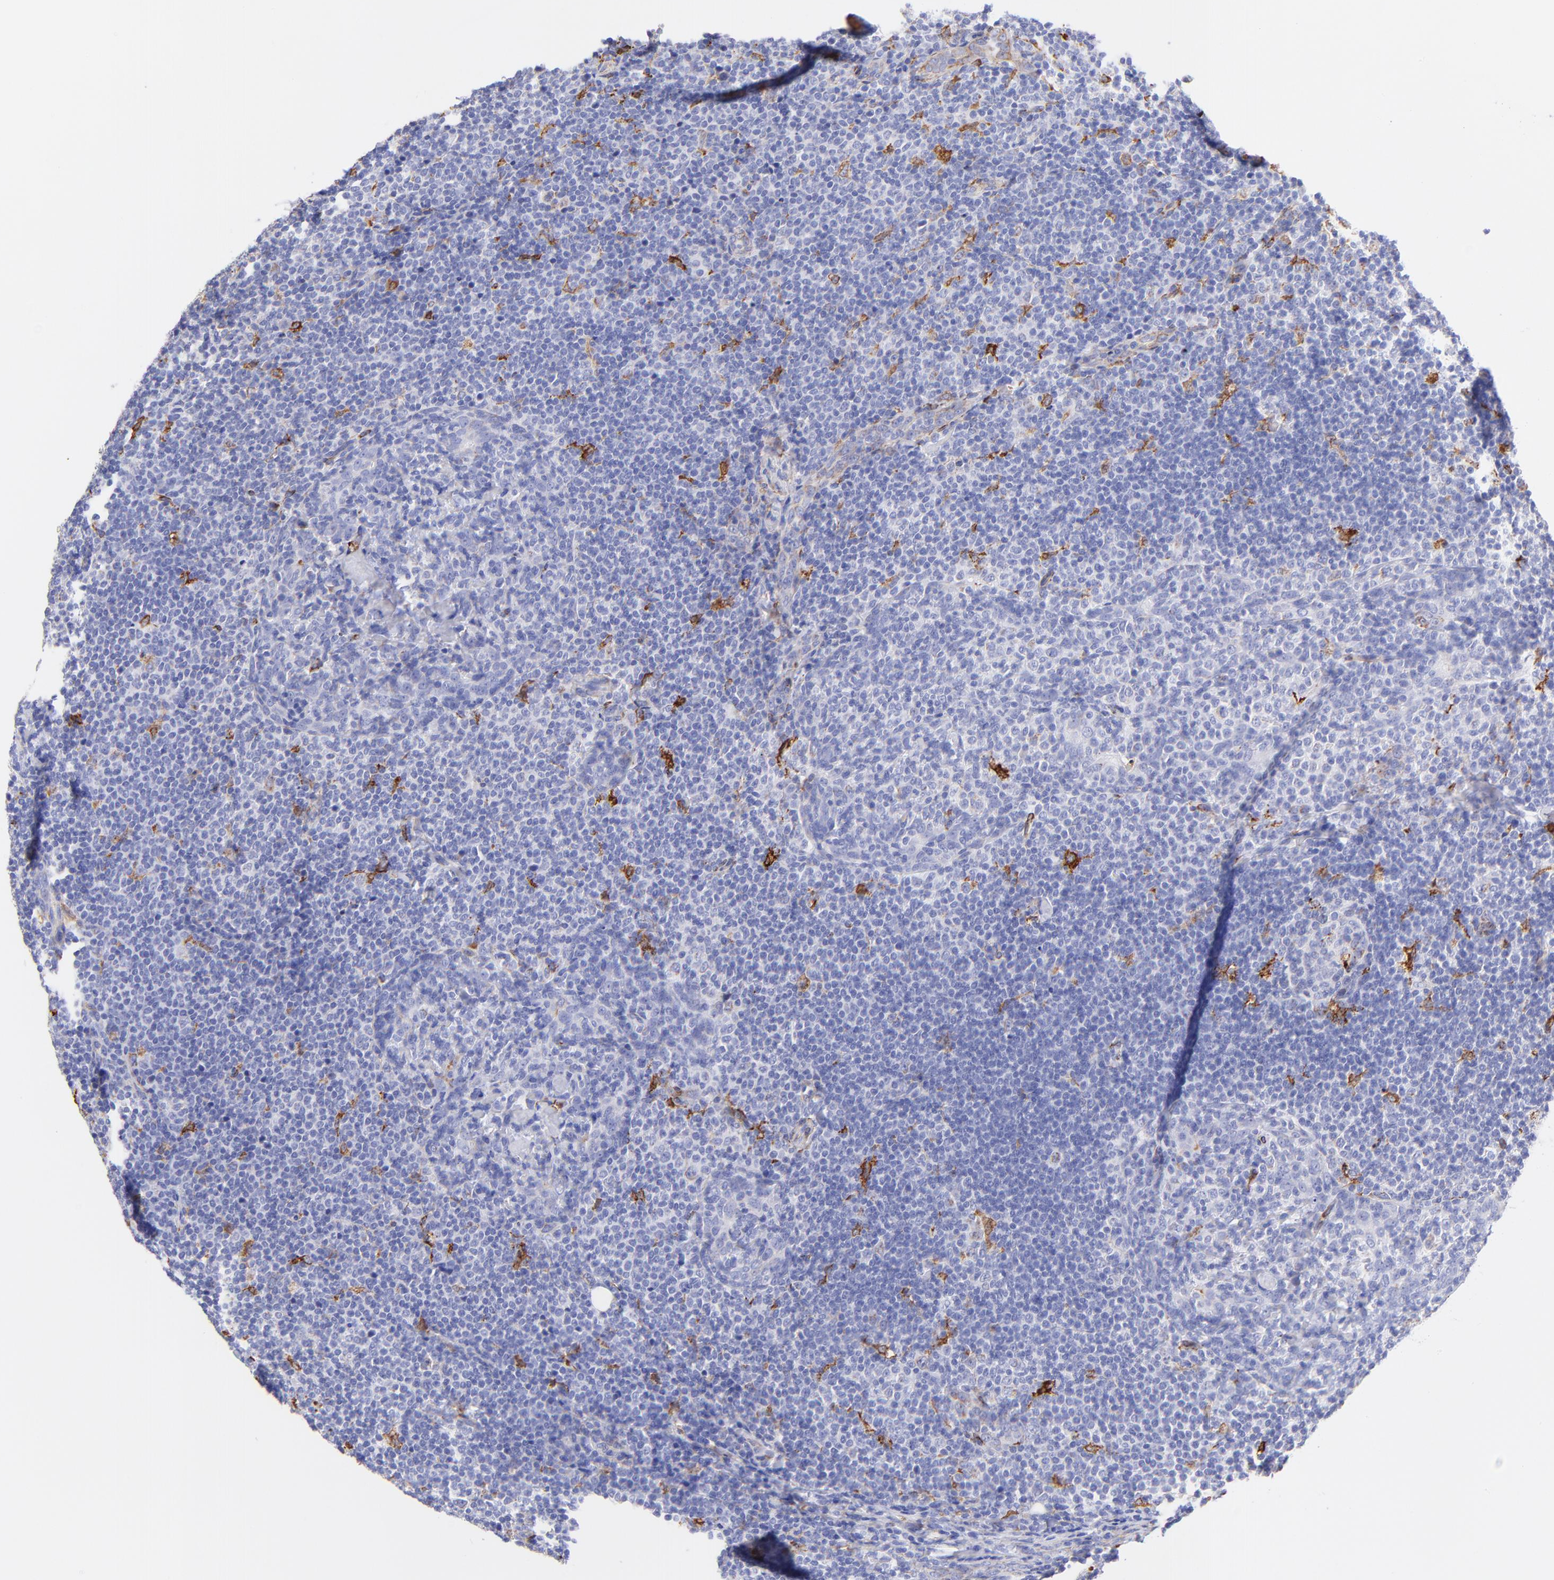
{"staining": {"intensity": "strong", "quantity": "<25%", "location": "cytoplasmic/membranous"}, "tissue": "lymph node", "cell_type": "Germinal center cells", "image_type": "normal", "snomed": [{"axis": "morphology", "description": "Normal tissue, NOS"}, {"axis": "morphology", "description": "Uncertain malignant potential"}, {"axis": "topography", "description": "Lymph node"}, {"axis": "topography", "description": "Salivary gland, NOS"}], "caption": "Immunohistochemistry histopathology image of unremarkable lymph node stained for a protein (brown), which reveals medium levels of strong cytoplasmic/membranous positivity in about <25% of germinal center cells.", "gene": "SPARC", "patient": {"sex": "female", "age": 51}}